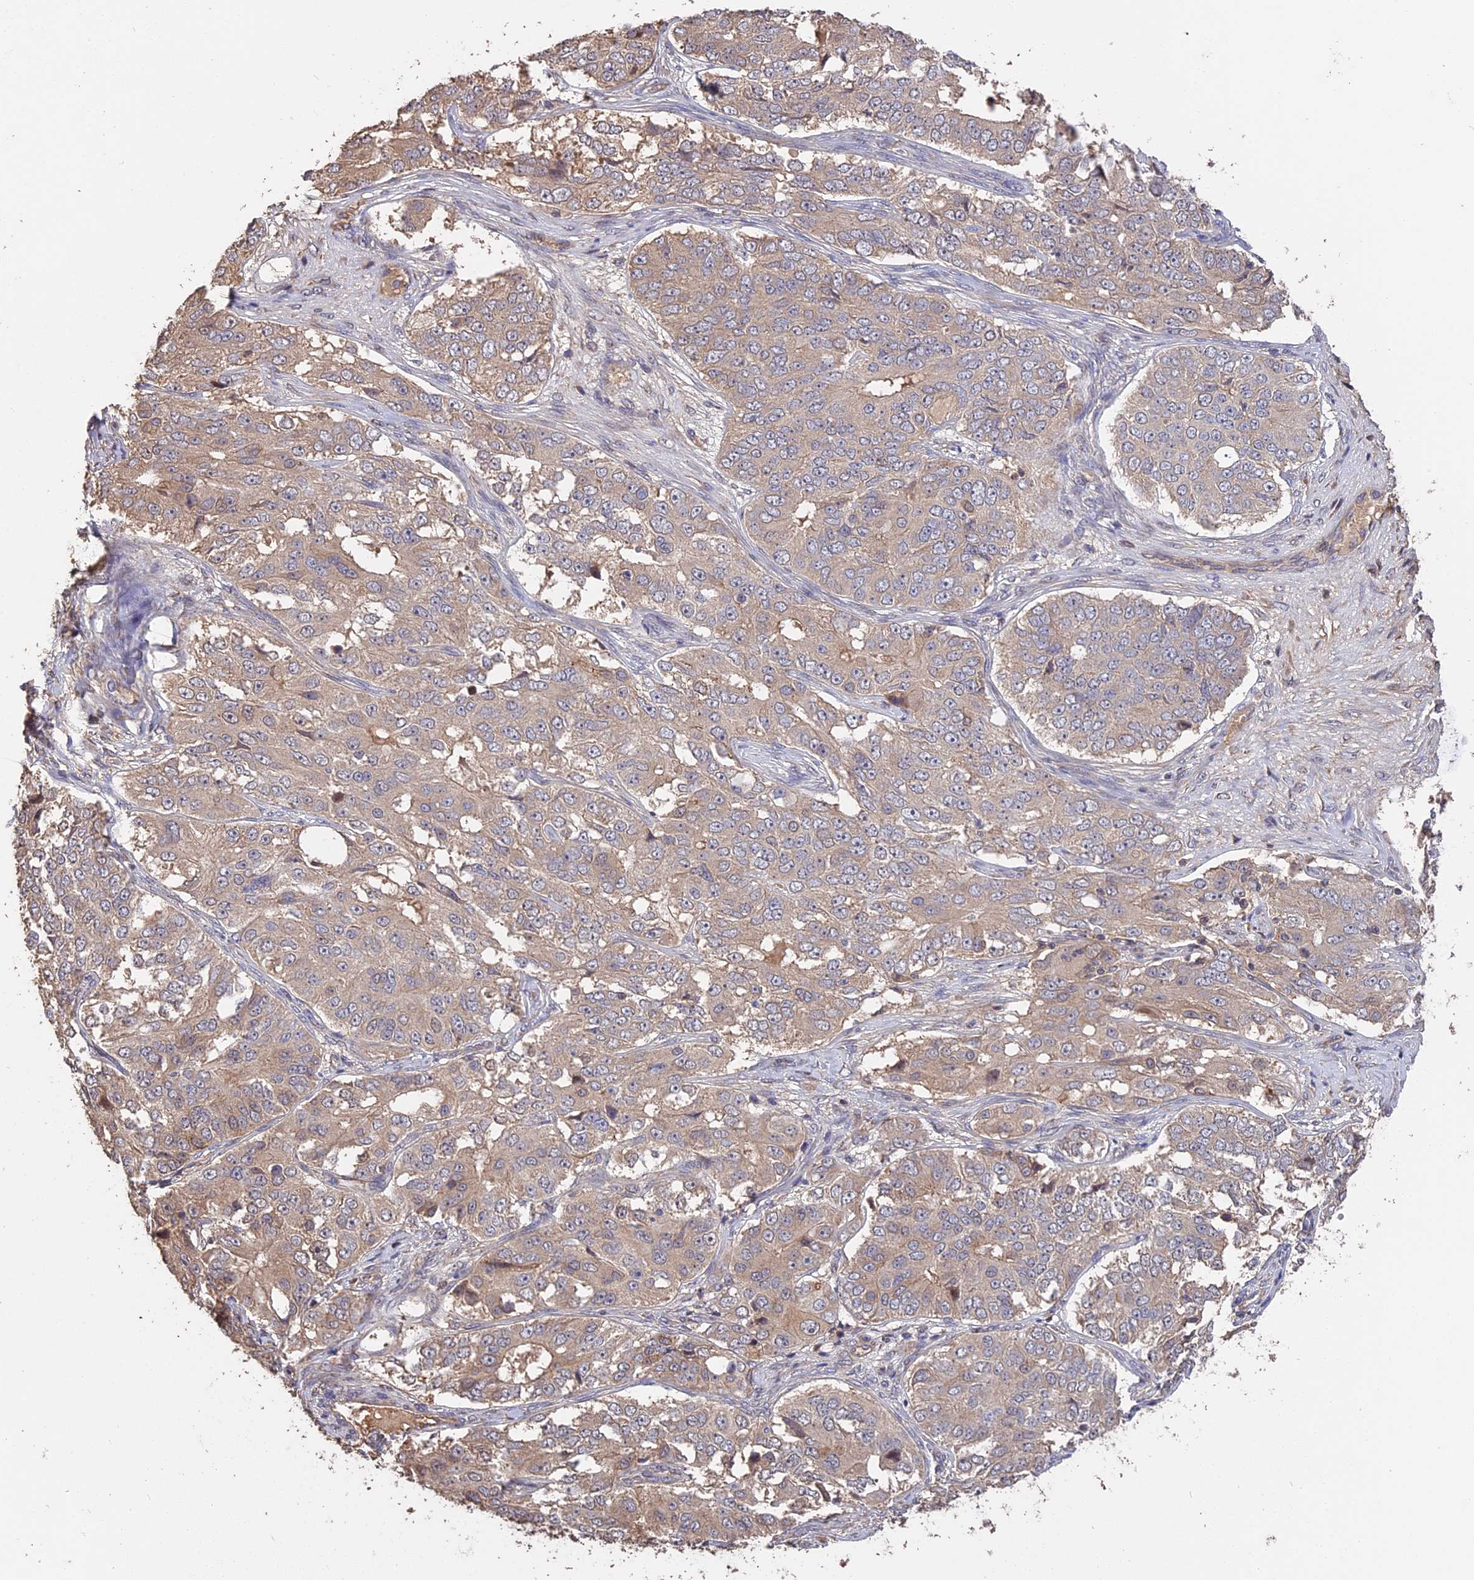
{"staining": {"intensity": "weak", "quantity": "<25%", "location": "cytoplasmic/membranous"}, "tissue": "ovarian cancer", "cell_type": "Tumor cells", "image_type": "cancer", "snomed": [{"axis": "morphology", "description": "Carcinoma, endometroid"}, {"axis": "topography", "description": "Ovary"}], "caption": "There is no significant expression in tumor cells of ovarian cancer (endometroid carcinoma).", "gene": "RASAL1", "patient": {"sex": "female", "age": 51}}